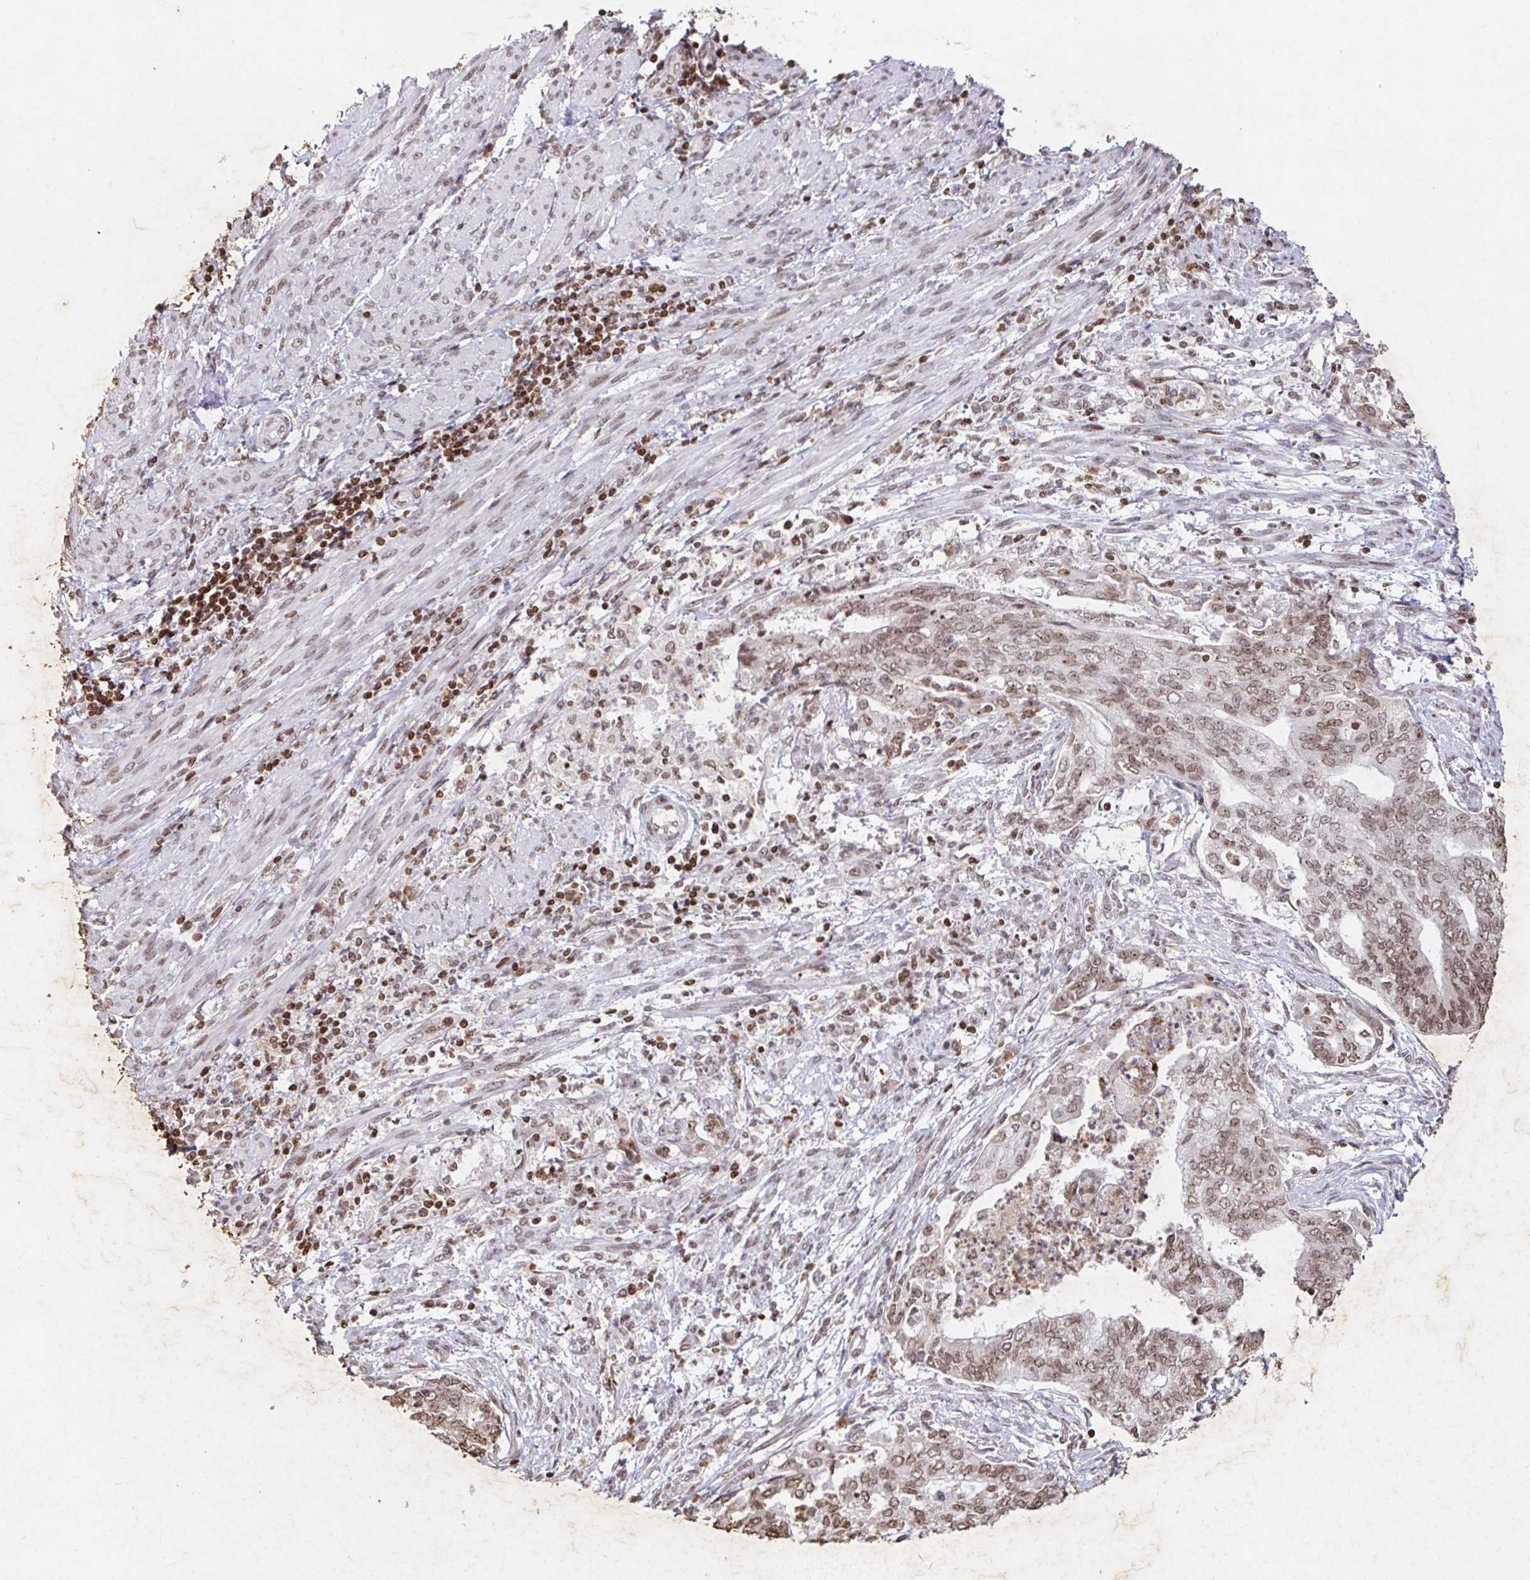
{"staining": {"intensity": "moderate", "quantity": ">75%", "location": "nuclear"}, "tissue": "endometrial cancer", "cell_type": "Tumor cells", "image_type": "cancer", "snomed": [{"axis": "morphology", "description": "Adenocarcinoma, NOS"}, {"axis": "topography", "description": "Endometrium"}], "caption": "IHC staining of adenocarcinoma (endometrial), which exhibits medium levels of moderate nuclear staining in about >75% of tumor cells indicating moderate nuclear protein positivity. The staining was performed using DAB (brown) for protein detection and nuclei were counterstained in hematoxylin (blue).", "gene": "C19orf53", "patient": {"sex": "female", "age": 65}}